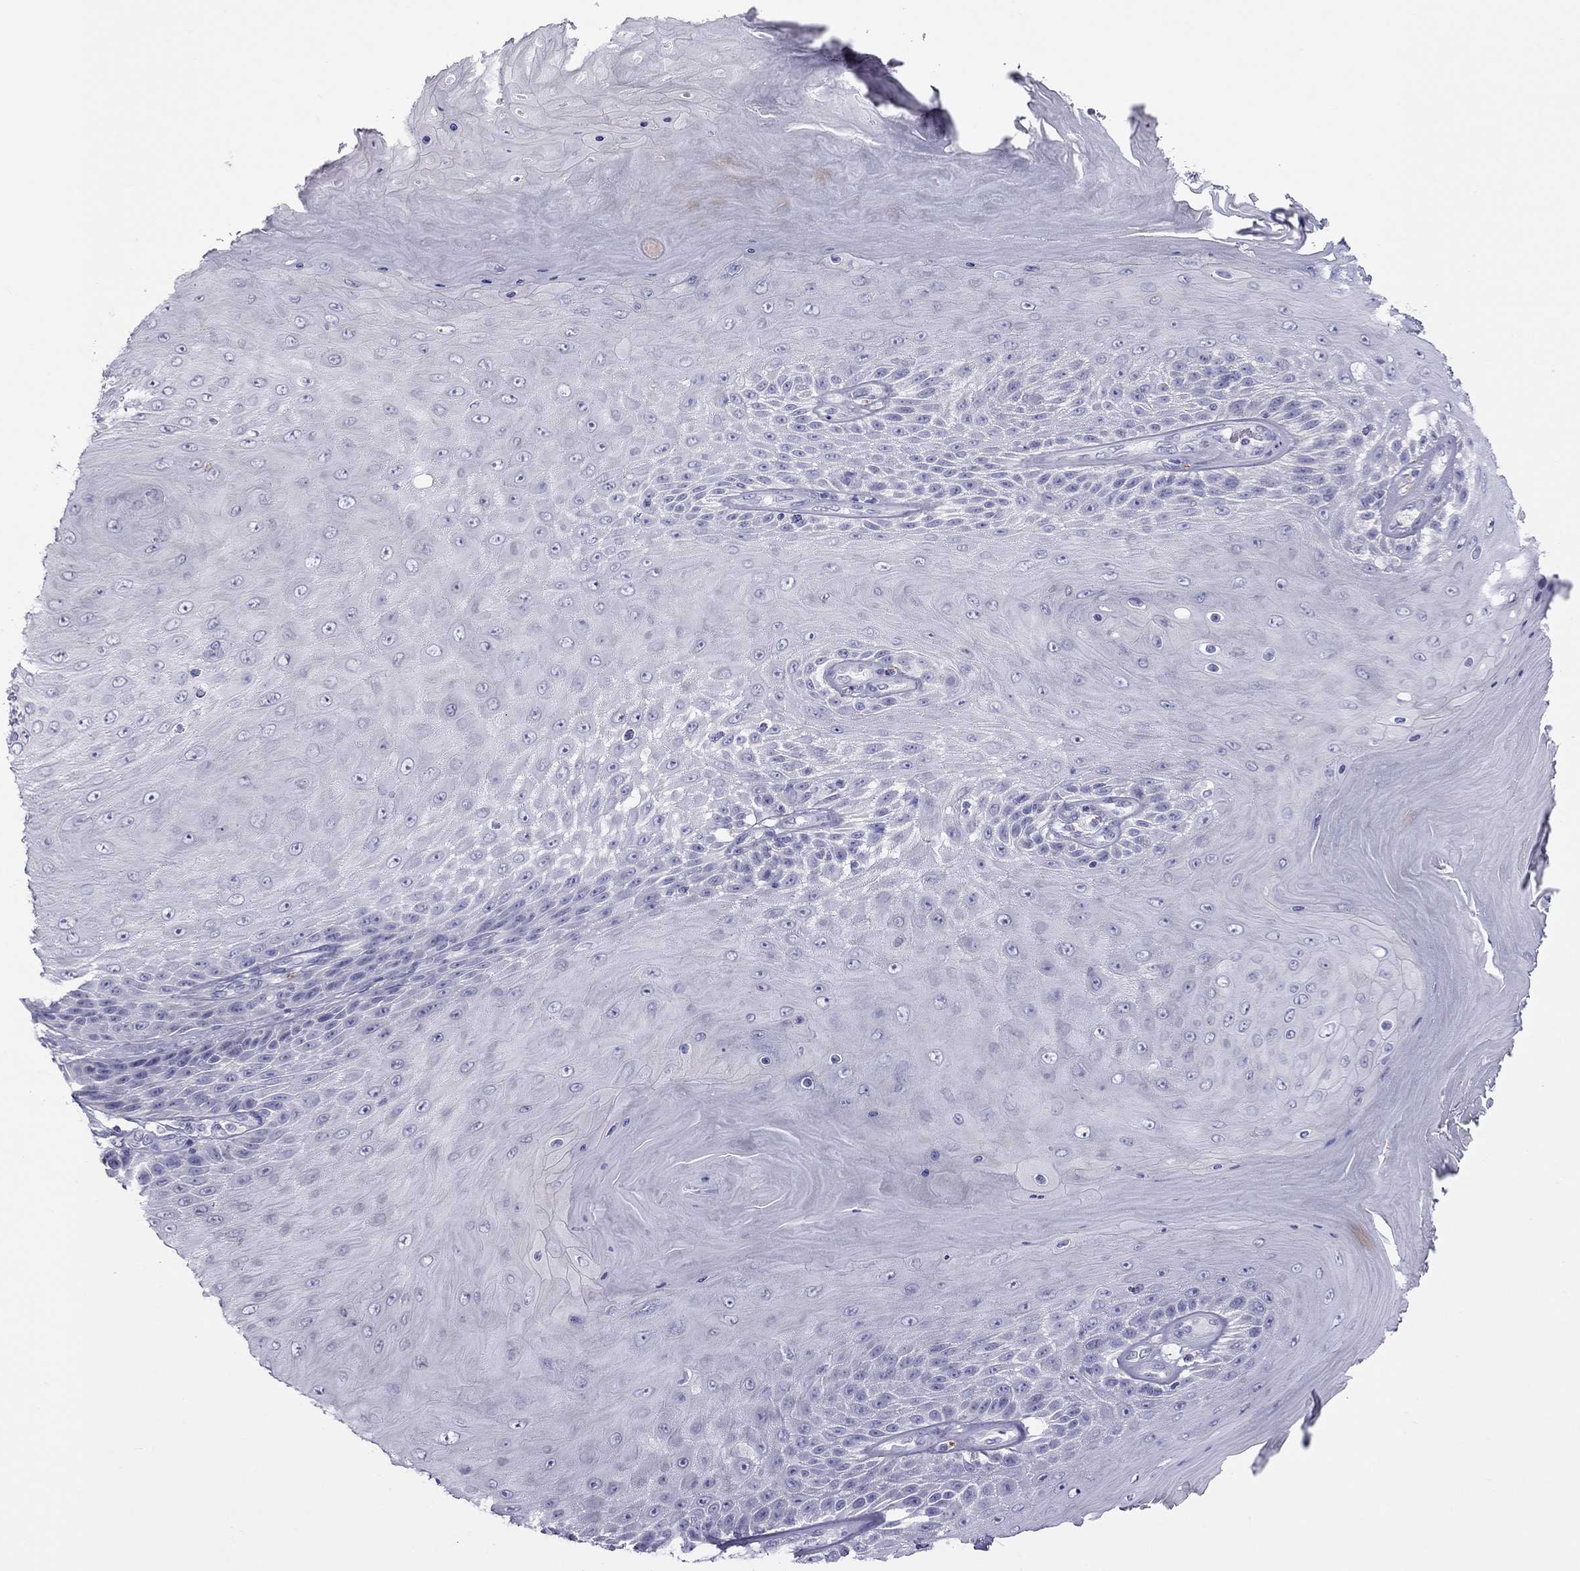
{"staining": {"intensity": "negative", "quantity": "none", "location": "none"}, "tissue": "skin cancer", "cell_type": "Tumor cells", "image_type": "cancer", "snomed": [{"axis": "morphology", "description": "Squamous cell carcinoma, NOS"}, {"axis": "topography", "description": "Skin"}], "caption": "IHC photomicrograph of neoplastic tissue: squamous cell carcinoma (skin) stained with DAB shows no significant protein expression in tumor cells.", "gene": "TEX14", "patient": {"sex": "male", "age": 62}}